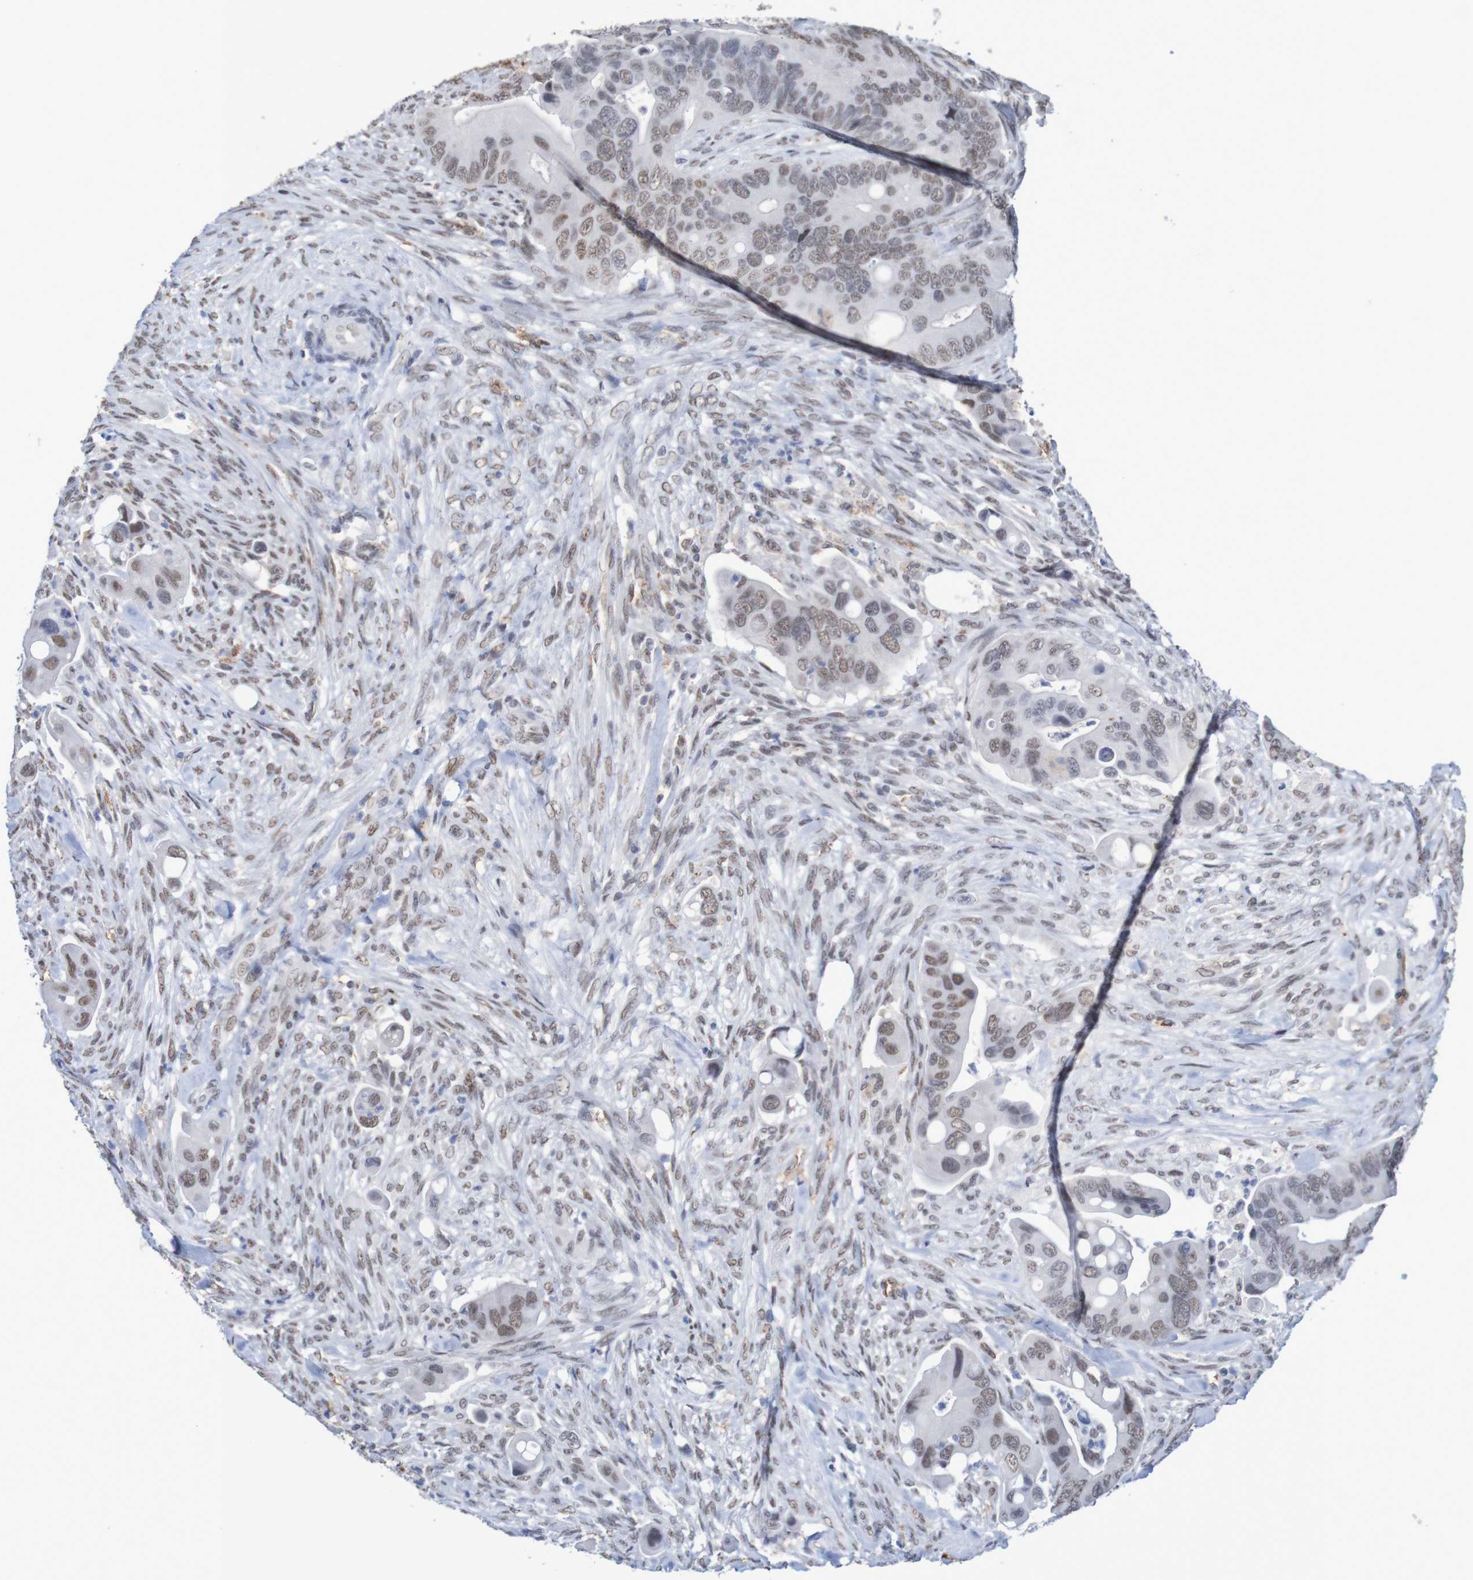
{"staining": {"intensity": "weak", "quantity": ">75%", "location": "nuclear"}, "tissue": "colorectal cancer", "cell_type": "Tumor cells", "image_type": "cancer", "snomed": [{"axis": "morphology", "description": "Adenocarcinoma, NOS"}, {"axis": "topography", "description": "Rectum"}], "caption": "The micrograph displays staining of colorectal adenocarcinoma, revealing weak nuclear protein staining (brown color) within tumor cells. (DAB = brown stain, brightfield microscopy at high magnification).", "gene": "MRTFB", "patient": {"sex": "female", "age": 57}}